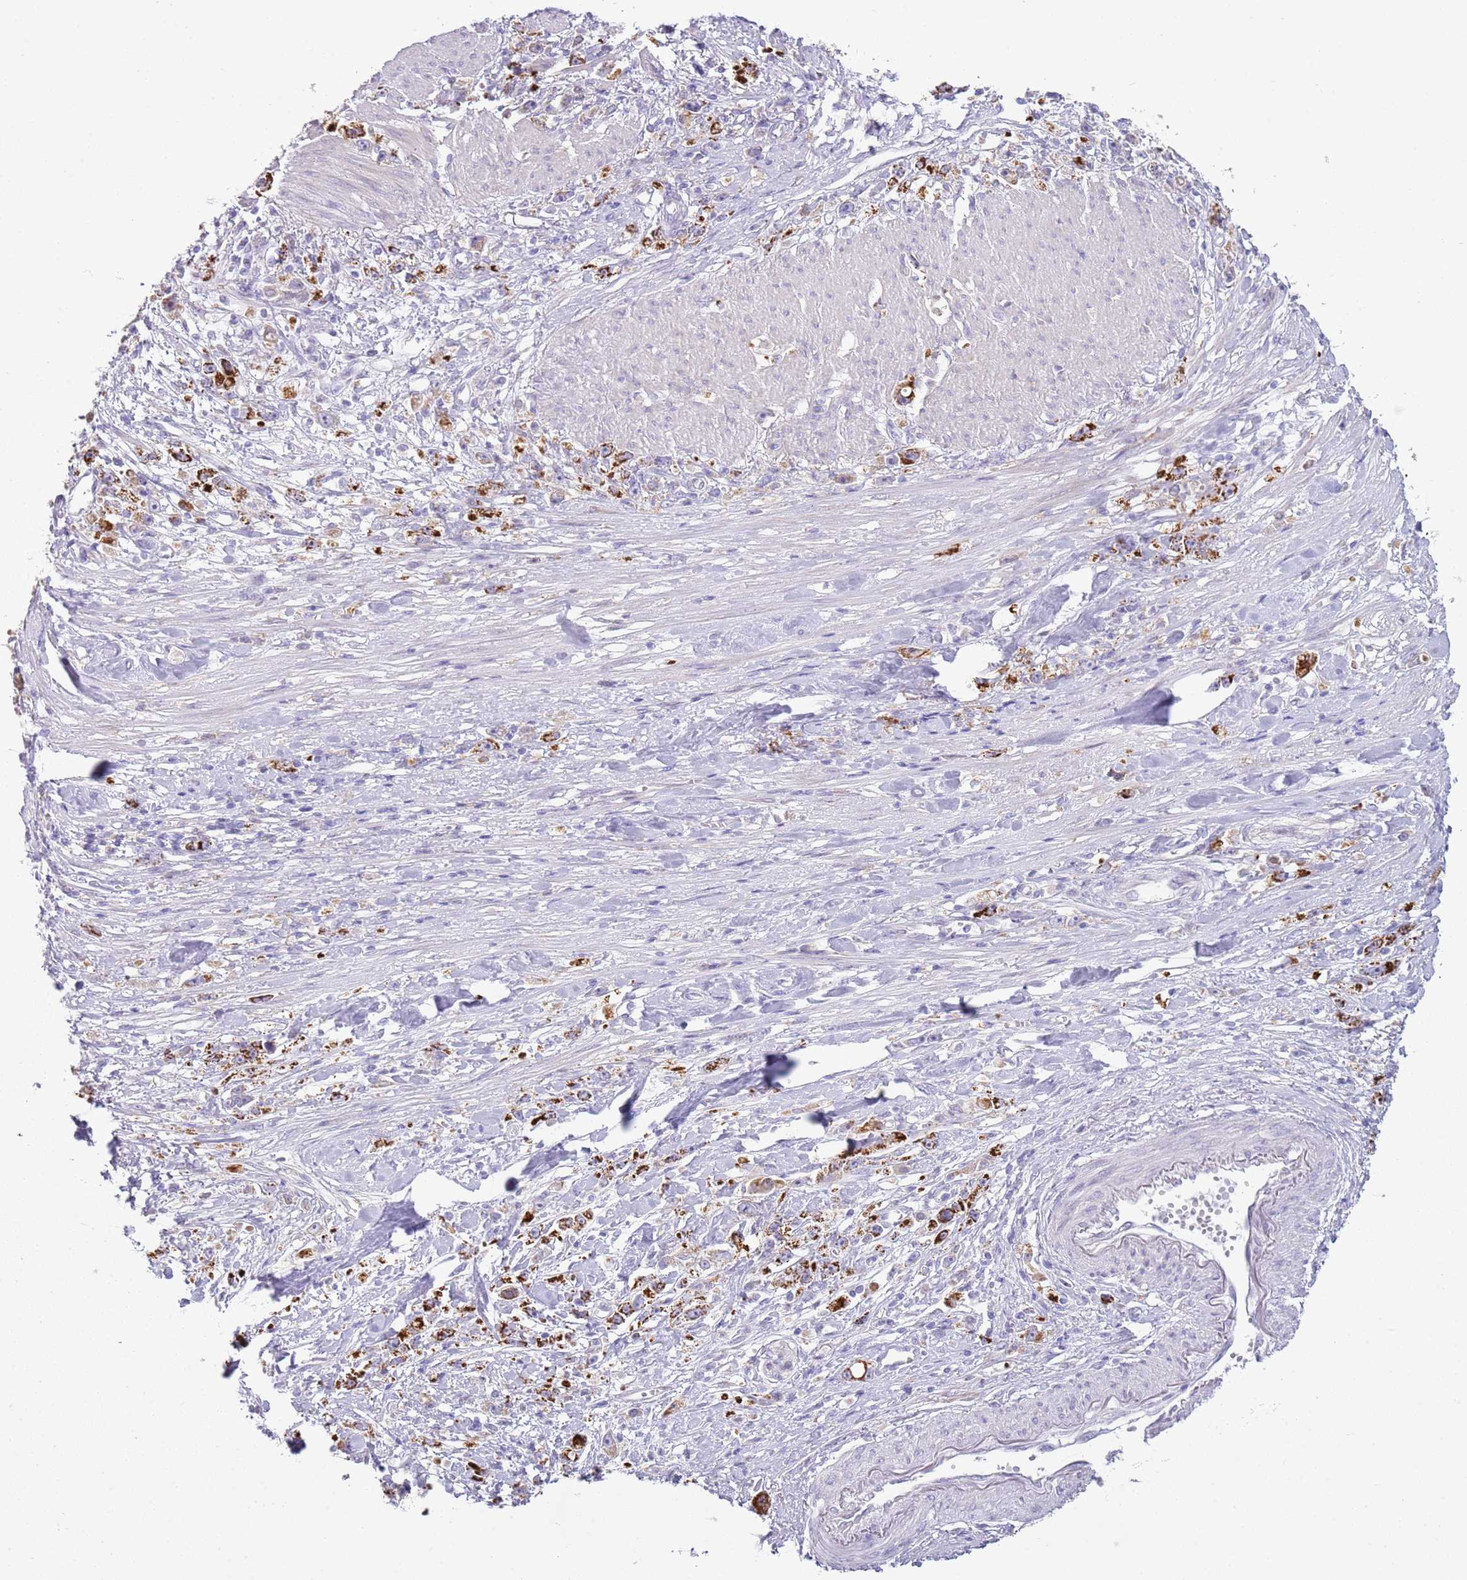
{"staining": {"intensity": "strong", "quantity": "25%-75%", "location": "cytoplasmic/membranous"}, "tissue": "stomach cancer", "cell_type": "Tumor cells", "image_type": "cancer", "snomed": [{"axis": "morphology", "description": "Adenocarcinoma, NOS"}, {"axis": "topography", "description": "Stomach"}], "caption": "This photomicrograph exhibits immunohistochemistry (IHC) staining of human stomach adenocarcinoma, with high strong cytoplasmic/membranous expression in approximately 25%-75% of tumor cells.", "gene": "OAF", "patient": {"sex": "female", "age": 59}}